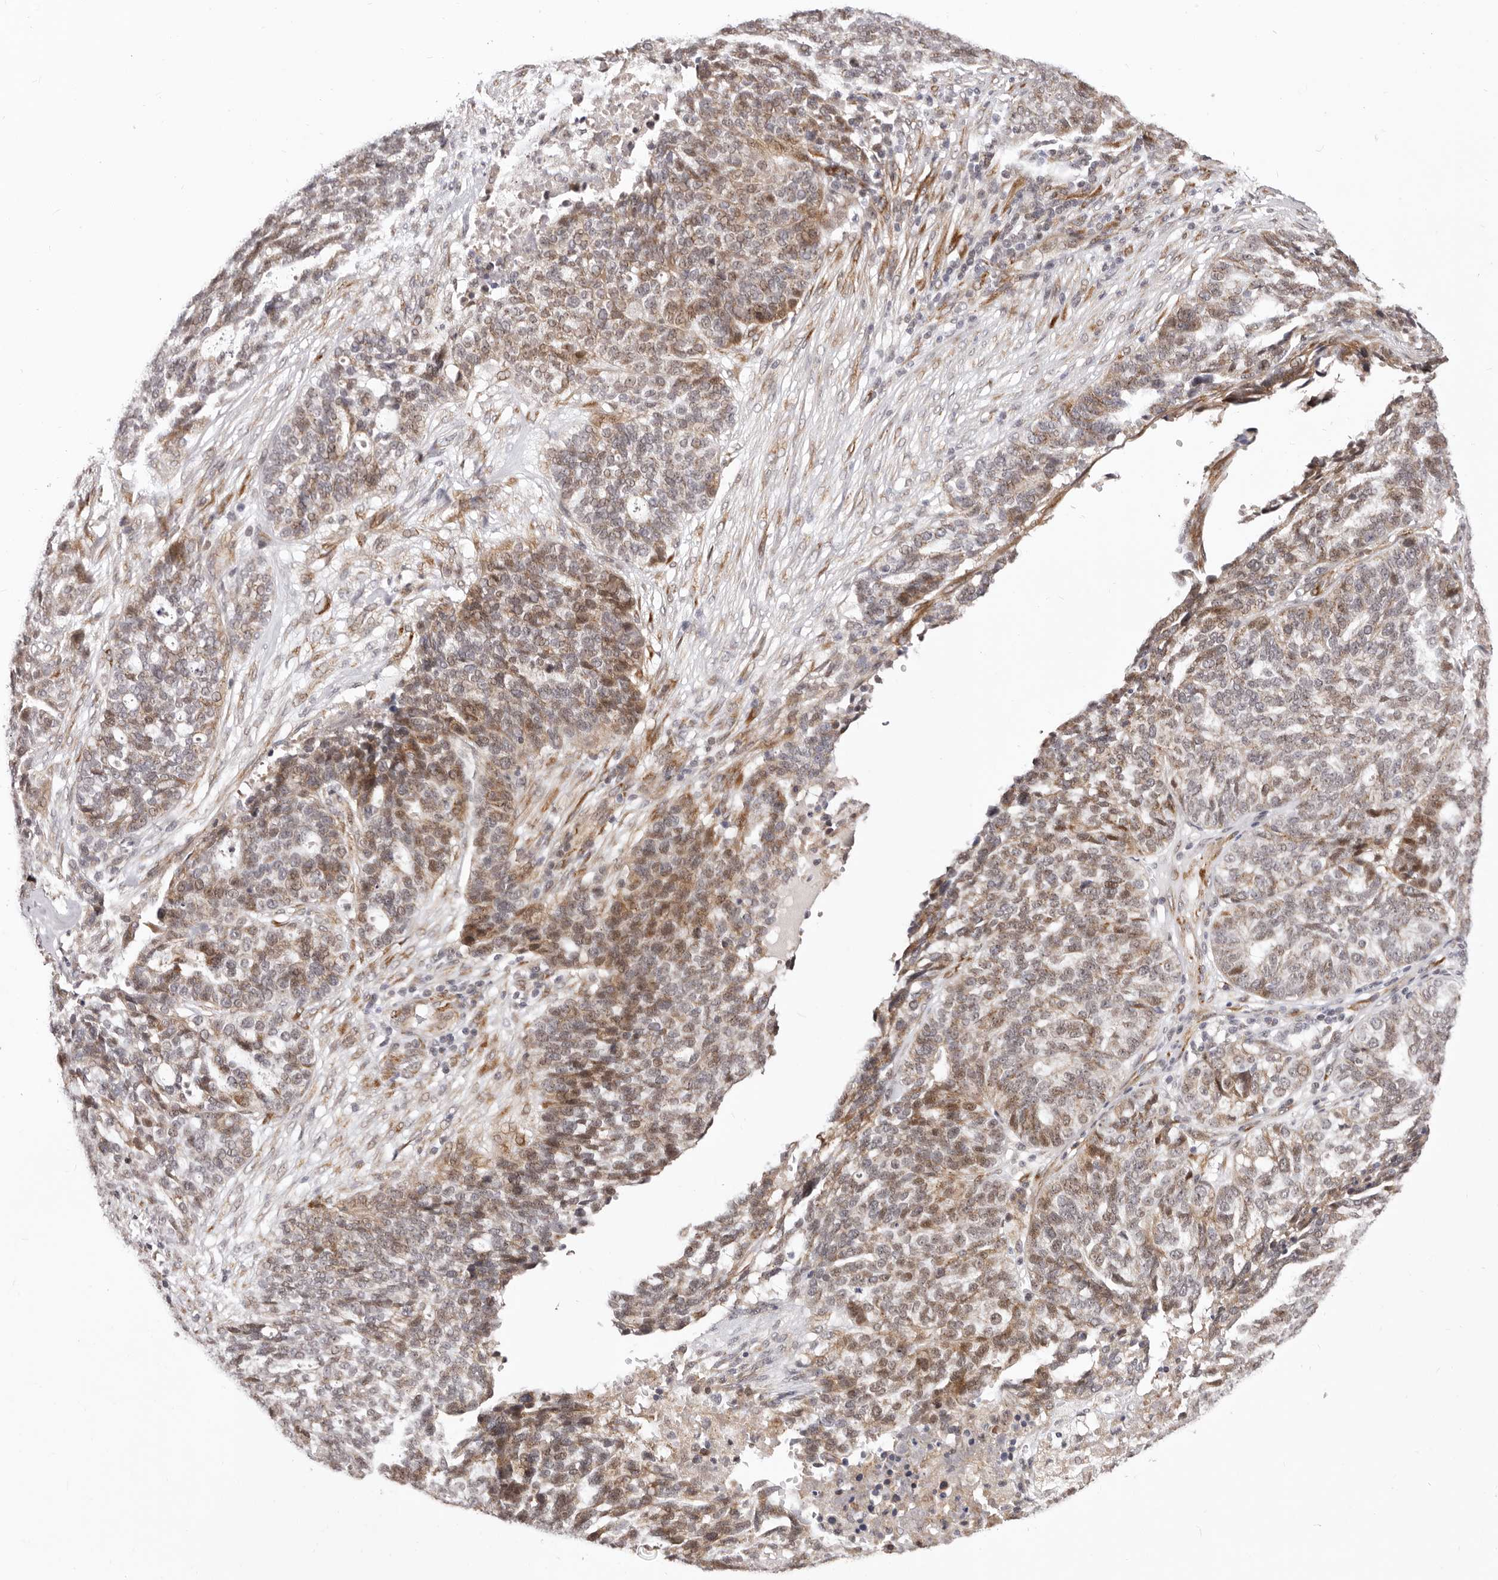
{"staining": {"intensity": "moderate", "quantity": "25%-75%", "location": "nuclear"}, "tissue": "ovarian cancer", "cell_type": "Tumor cells", "image_type": "cancer", "snomed": [{"axis": "morphology", "description": "Cystadenocarcinoma, serous, NOS"}, {"axis": "topography", "description": "Ovary"}], "caption": "Immunohistochemistry of ovarian serous cystadenocarcinoma displays medium levels of moderate nuclear expression in approximately 25%-75% of tumor cells. (IHC, brightfield microscopy, high magnification).", "gene": "SRCAP", "patient": {"sex": "female", "age": 59}}